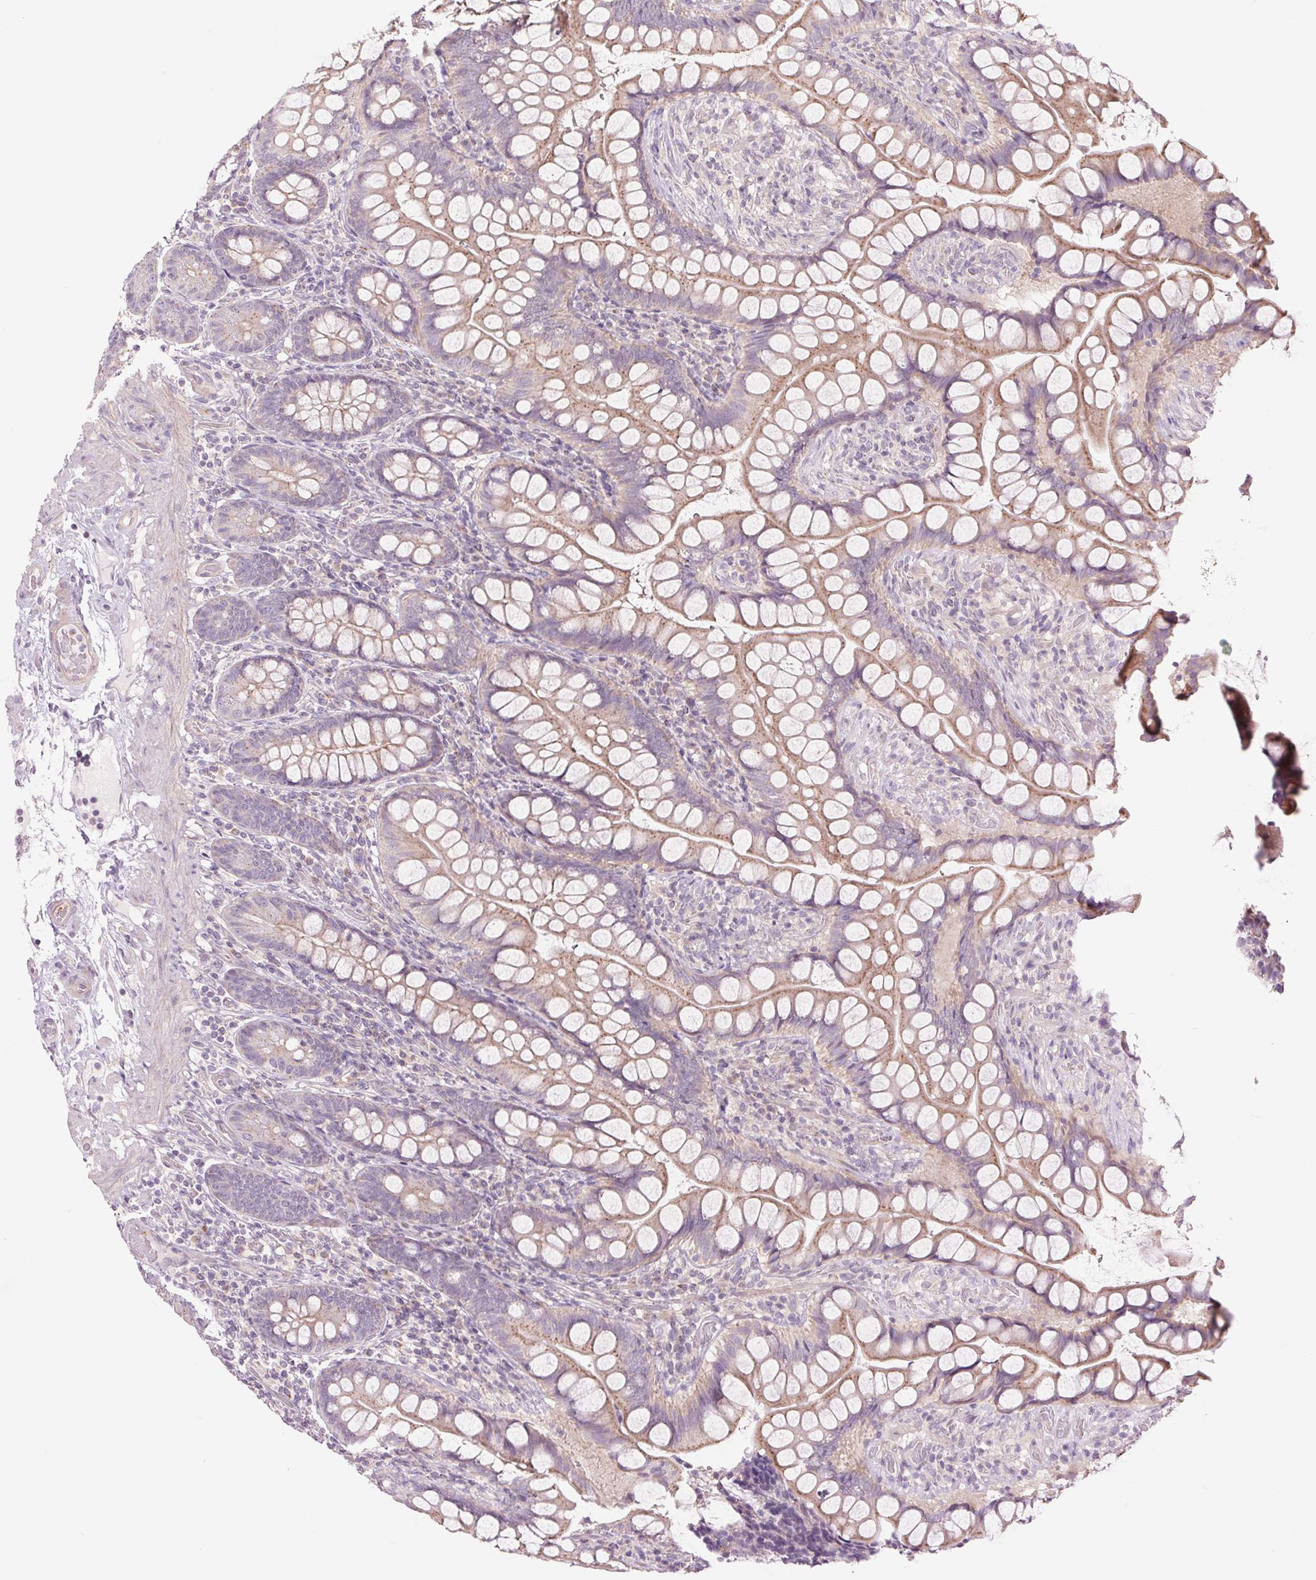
{"staining": {"intensity": "weak", "quantity": "<25%", "location": "cytoplasmic/membranous"}, "tissue": "small intestine", "cell_type": "Glandular cells", "image_type": "normal", "snomed": [{"axis": "morphology", "description": "Normal tissue, NOS"}, {"axis": "topography", "description": "Small intestine"}], "caption": "The photomicrograph exhibits no significant staining in glandular cells of small intestine.", "gene": "CTNNA3", "patient": {"sex": "male", "age": 70}}